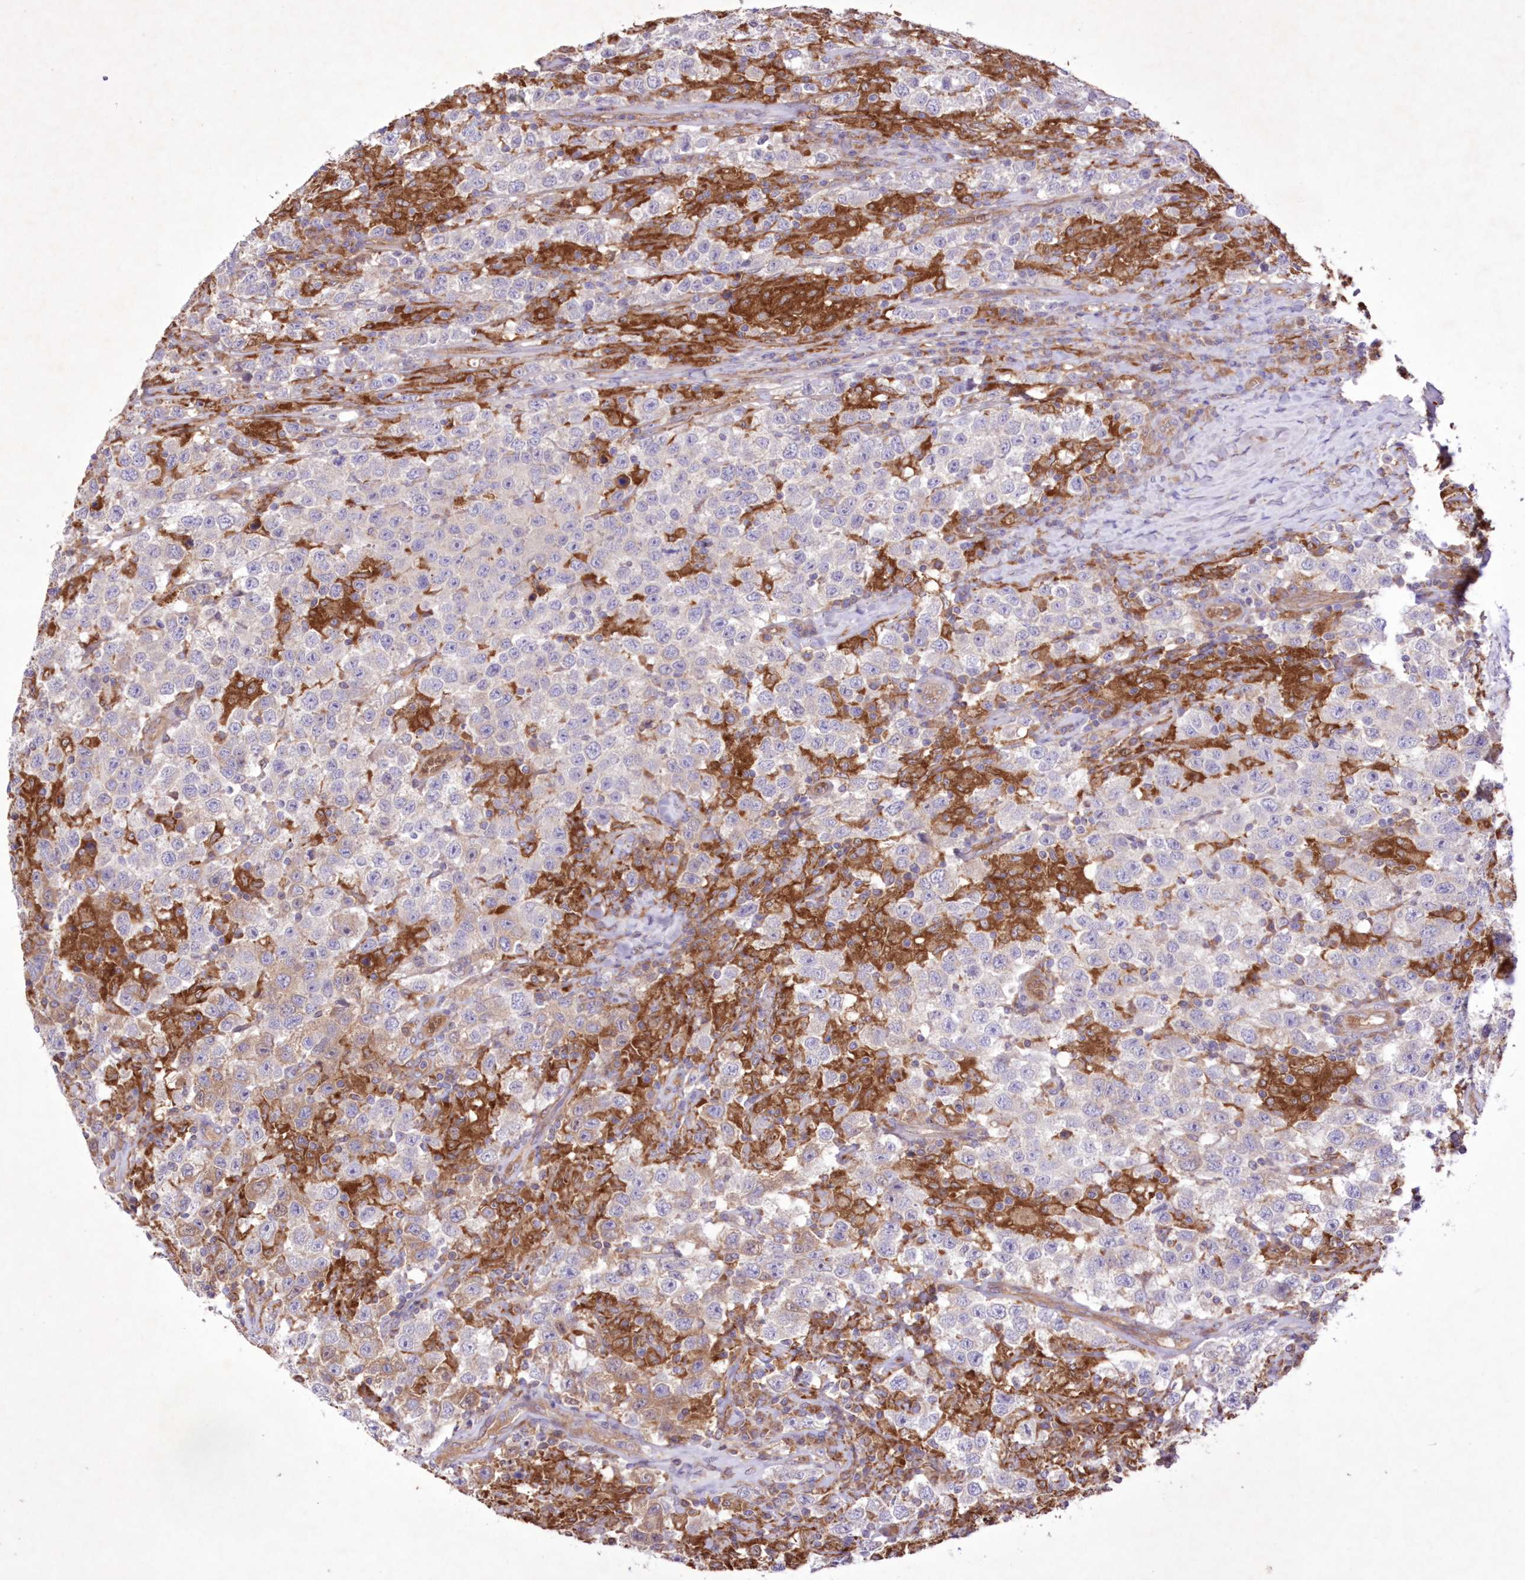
{"staining": {"intensity": "weak", "quantity": "<25%", "location": "cytoplasmic/membranous"}, "tissue": "testis cancer", "cell_type": "Tumor cells", "image_type": "cancer", "snomed": [{"axis": "morphology", "description": "Seminoma, NOS"}, {"axis": "topography", "description": "Testis"}], "caption": "A micrograph of testis cancer (seminoma) stained for a protein shows no brown staining in tumor cells.", "gene": "FCHO2", "patient": {"sex": "male", "age": 41}}